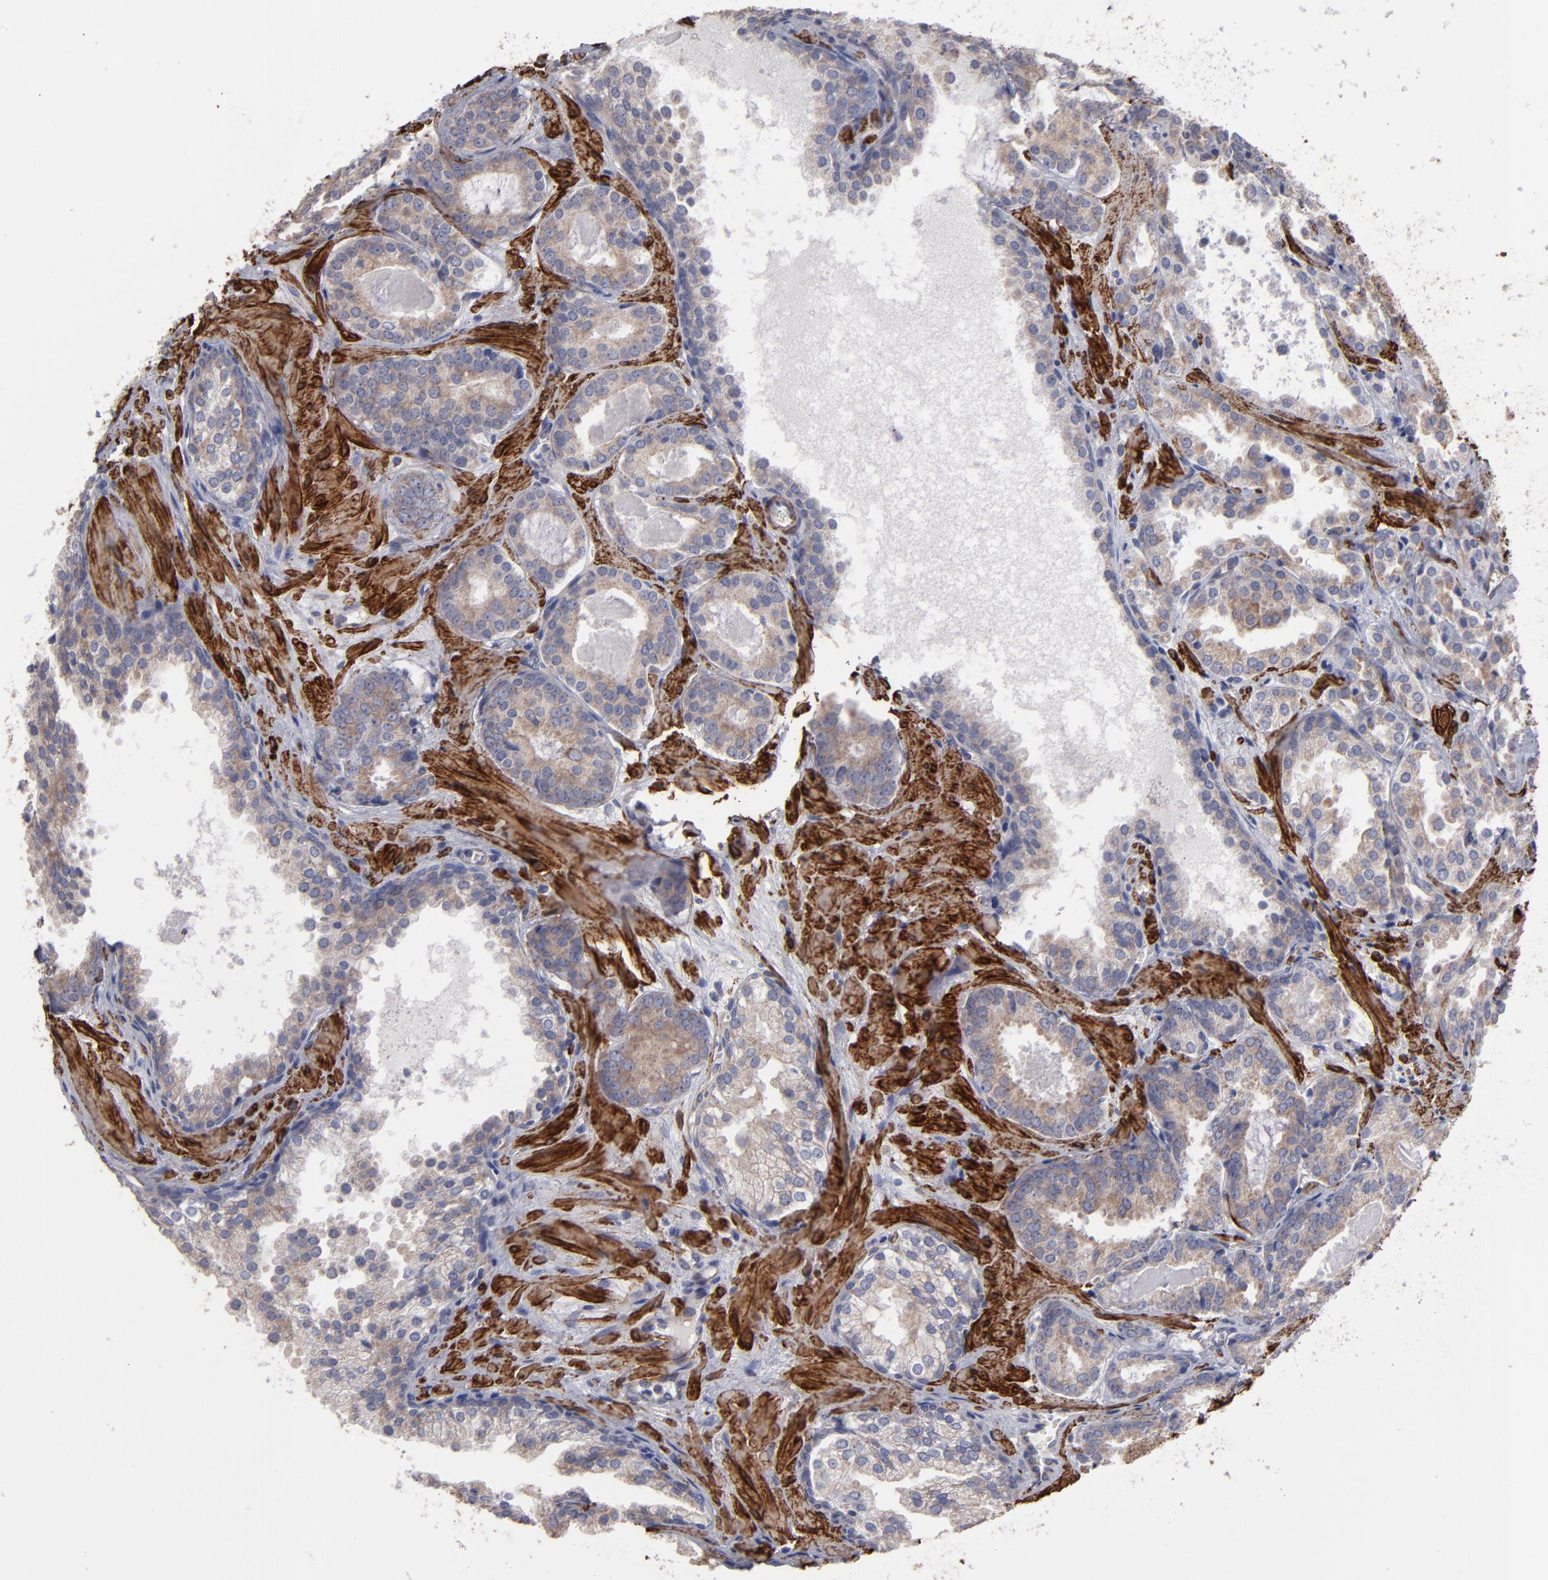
{"staining": {"intensity": "weak", "quantity": ">75%", "location": "cytoplasmic/membranous"}, "tissue": "prostate cancer", "cell_type": "Tumor cells", "image_type": "cancer", "snomed": [{"axis": "morphology", "description": "Adenocarcinoma, Medium grade"}, {"axis": "topography", "description": "Prostate"}], "caption": "Immunohistochemistry photomicrograph of medium-grade adenocarcinoma (prostate) stained for a protein (brown), which shows low levels of weak cytoplasmic/membranous expression in about >75% of tumor cells.", "gene": "SLMAP", "patient": {"sex": "male", "age": 64}}